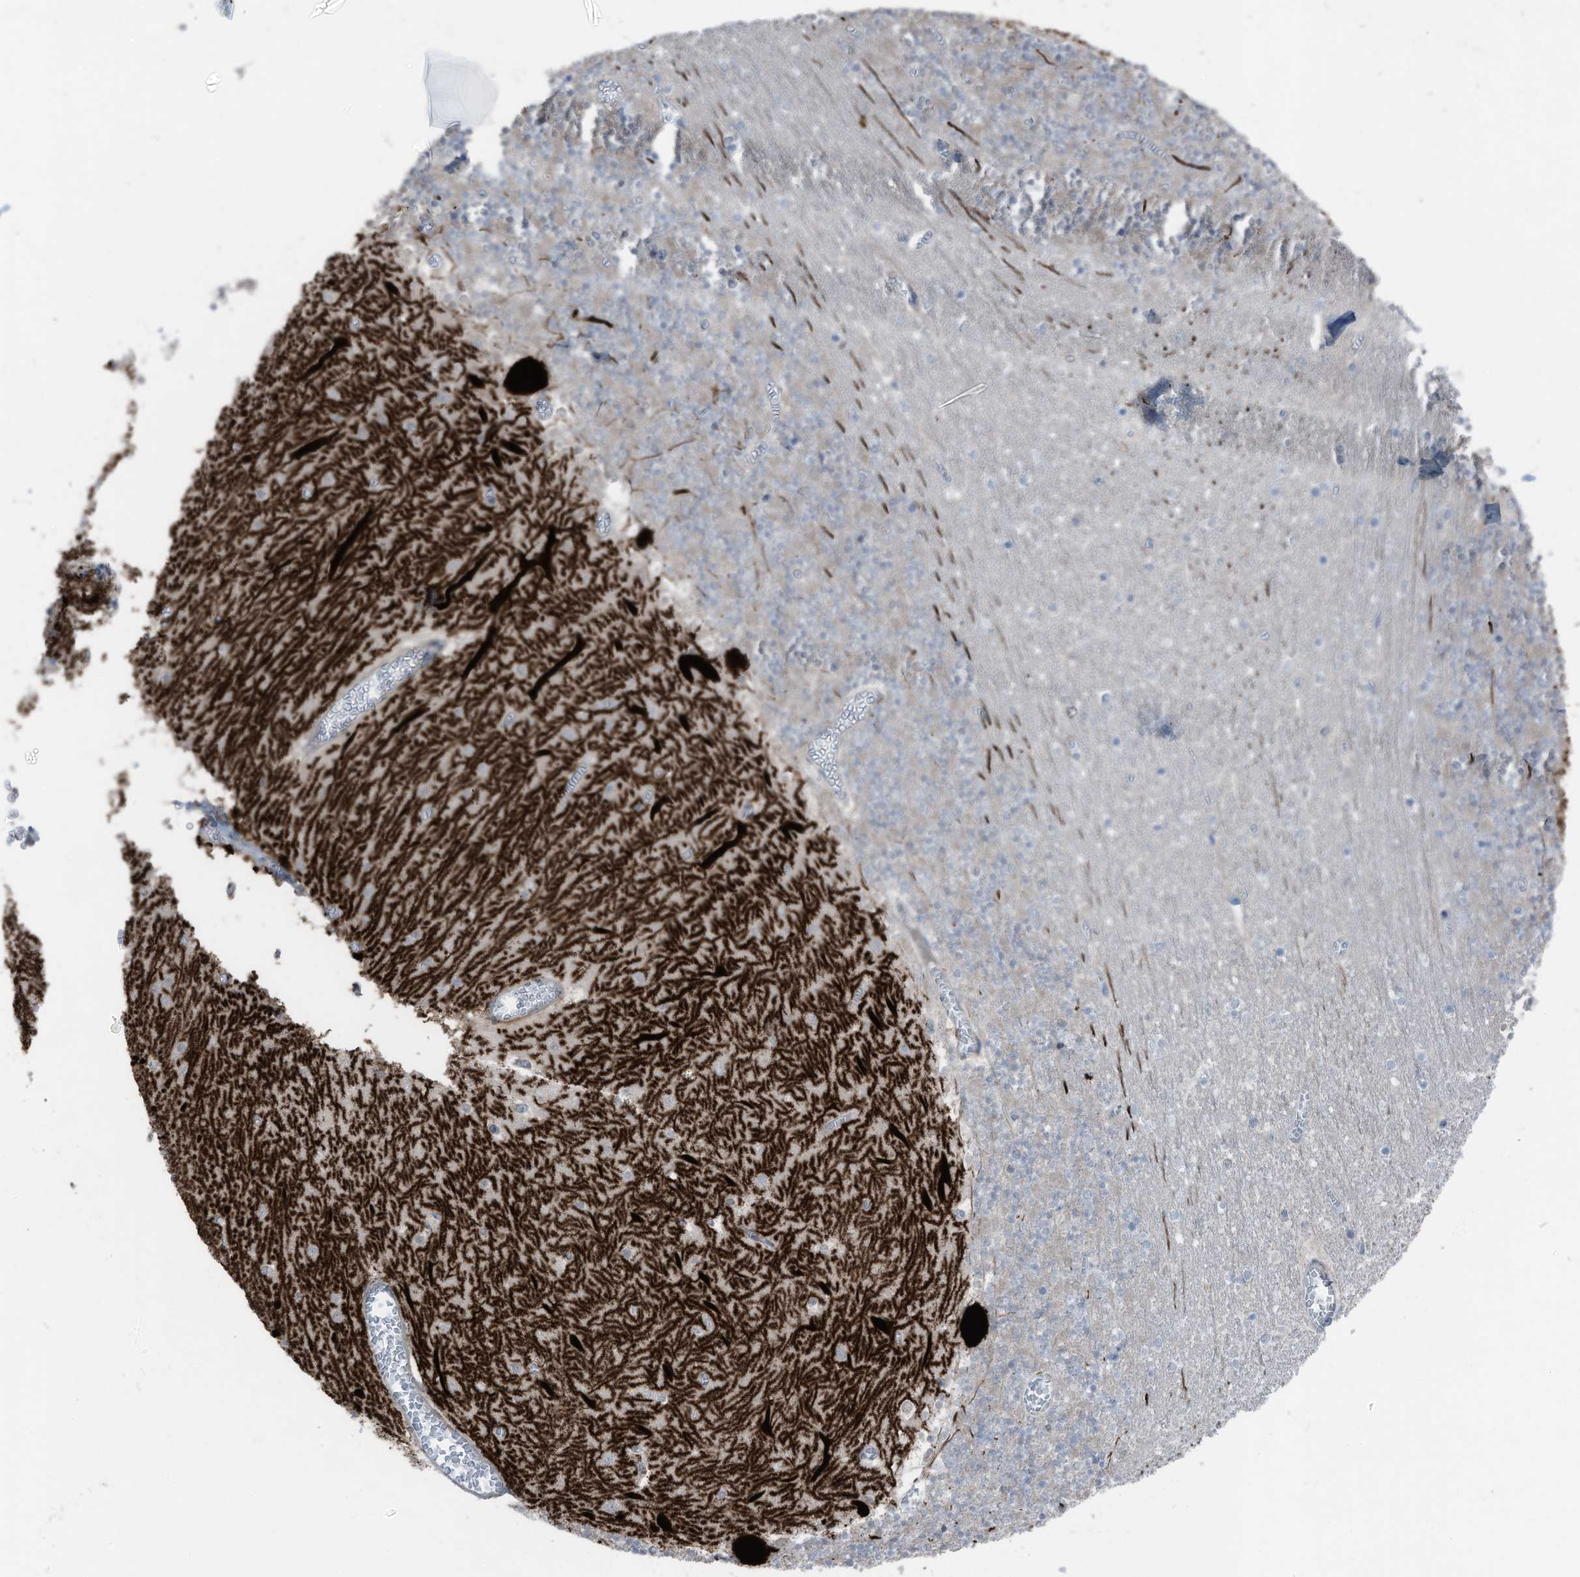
{"staining": {"intensity": "weak", "quantity": "<25%", "location": "cytoplasmic/membranous"}, "tissue": "cerebellum", "cell_type": "Cells in granular layer", "image_type": "normal", "snomed": [{"axis": "morphology", "description": "Normal tissue, NOS"}, {"axis": "topography", "description": "Cerebellum"}], "caption": "Benign cerebellum was stained to show a protein in brown. There is no significant staining in cells in granular layer. (Stains: DAB (3,3'-diaminobenzidine) immunohistochemistry (IHC) with hematoxylin counter stain, Microscopy: brightfield microscopy at high magnification).", "gene": "ARHGEF33", "patient": {"sex": "female", "age": 28}}